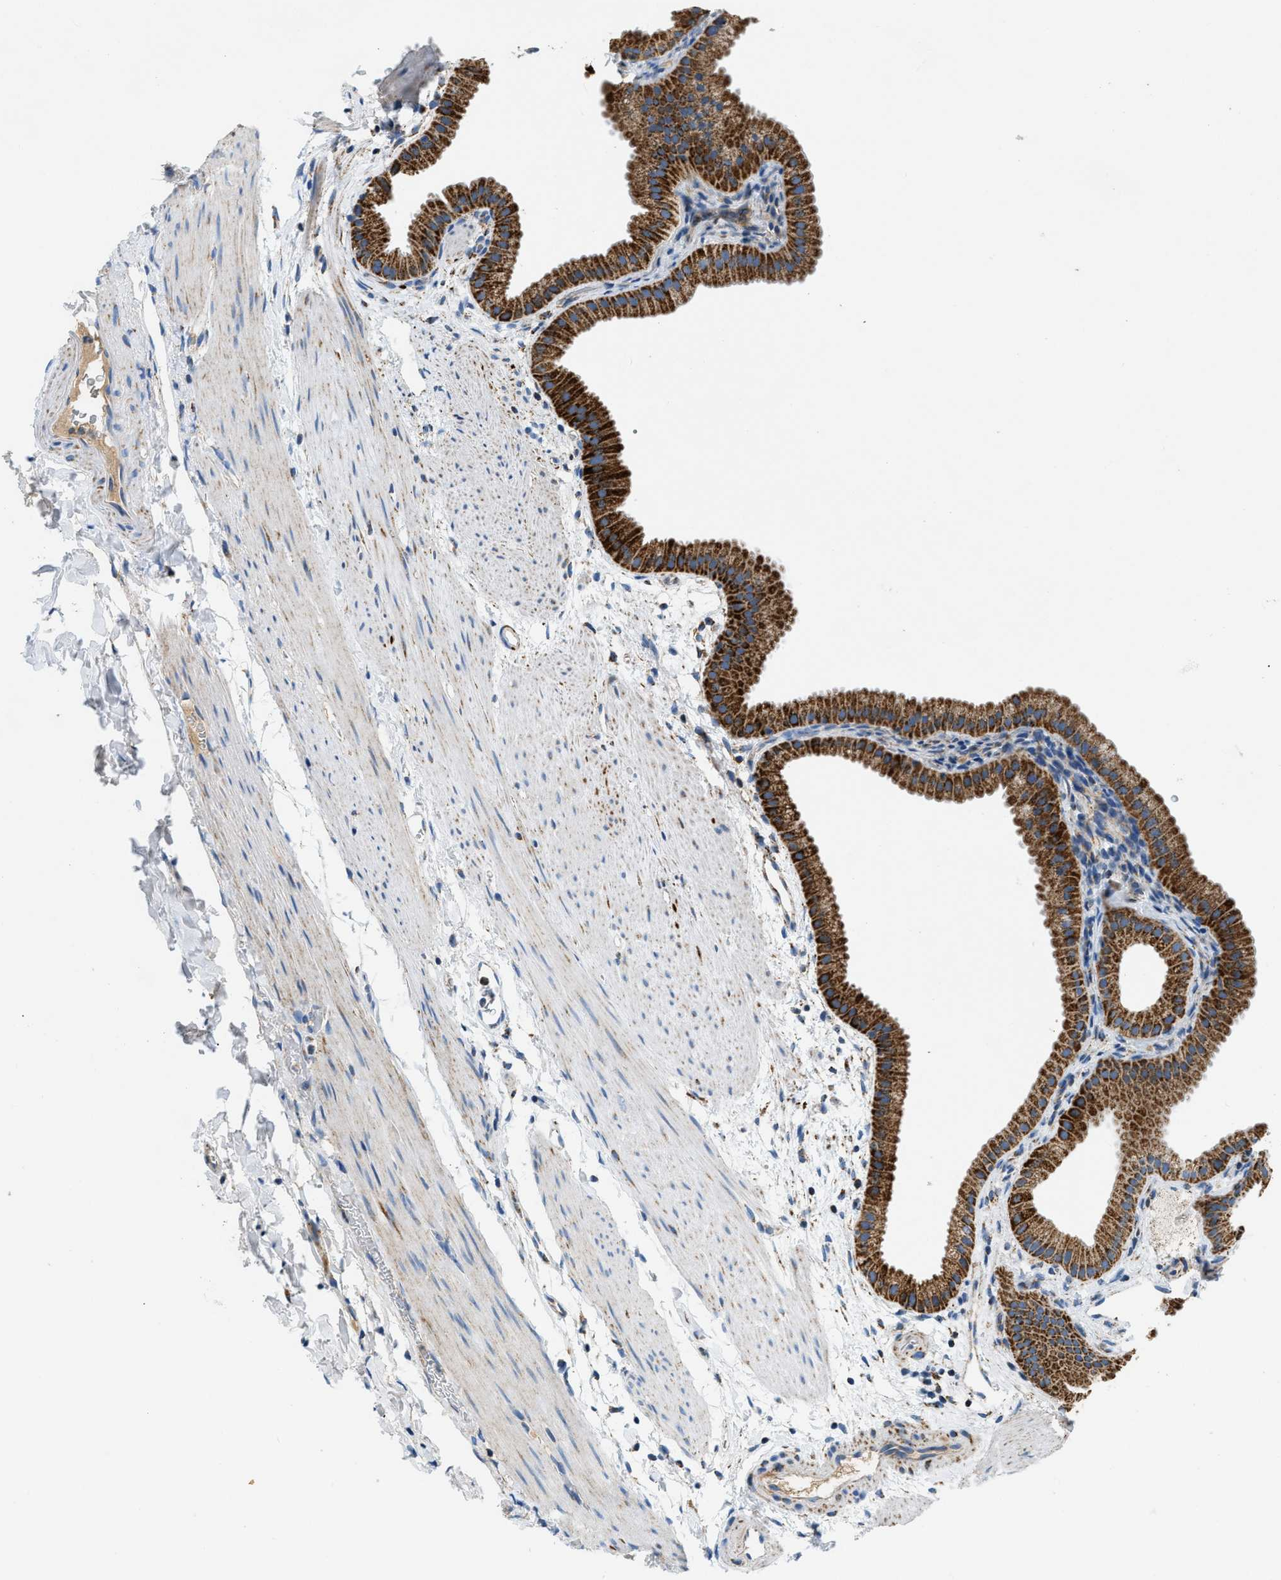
{"staining": {"intensity": "strong", "quantity": ">75%", "location": "cytoplasmic/membranous"}, "tissue": "gallbladder", "cell_type": "Glandular cells", "image_type": "normal", "snomed": [{"axis": "morphology", "description": "Normal tissue, NOS"}, {"axis": "topography", "description": "Gallbladder"}], "caption": "Immunohistochemistry (DAB (3,3'-diaminobenzidine)) staining of benign gallbladder demonstrates strong cytoplasmic/membranous protein positivity in approximately >75% of glandular cells.", "gene": "ACADVL", "patient": {"sex": "female", "age": 64}}